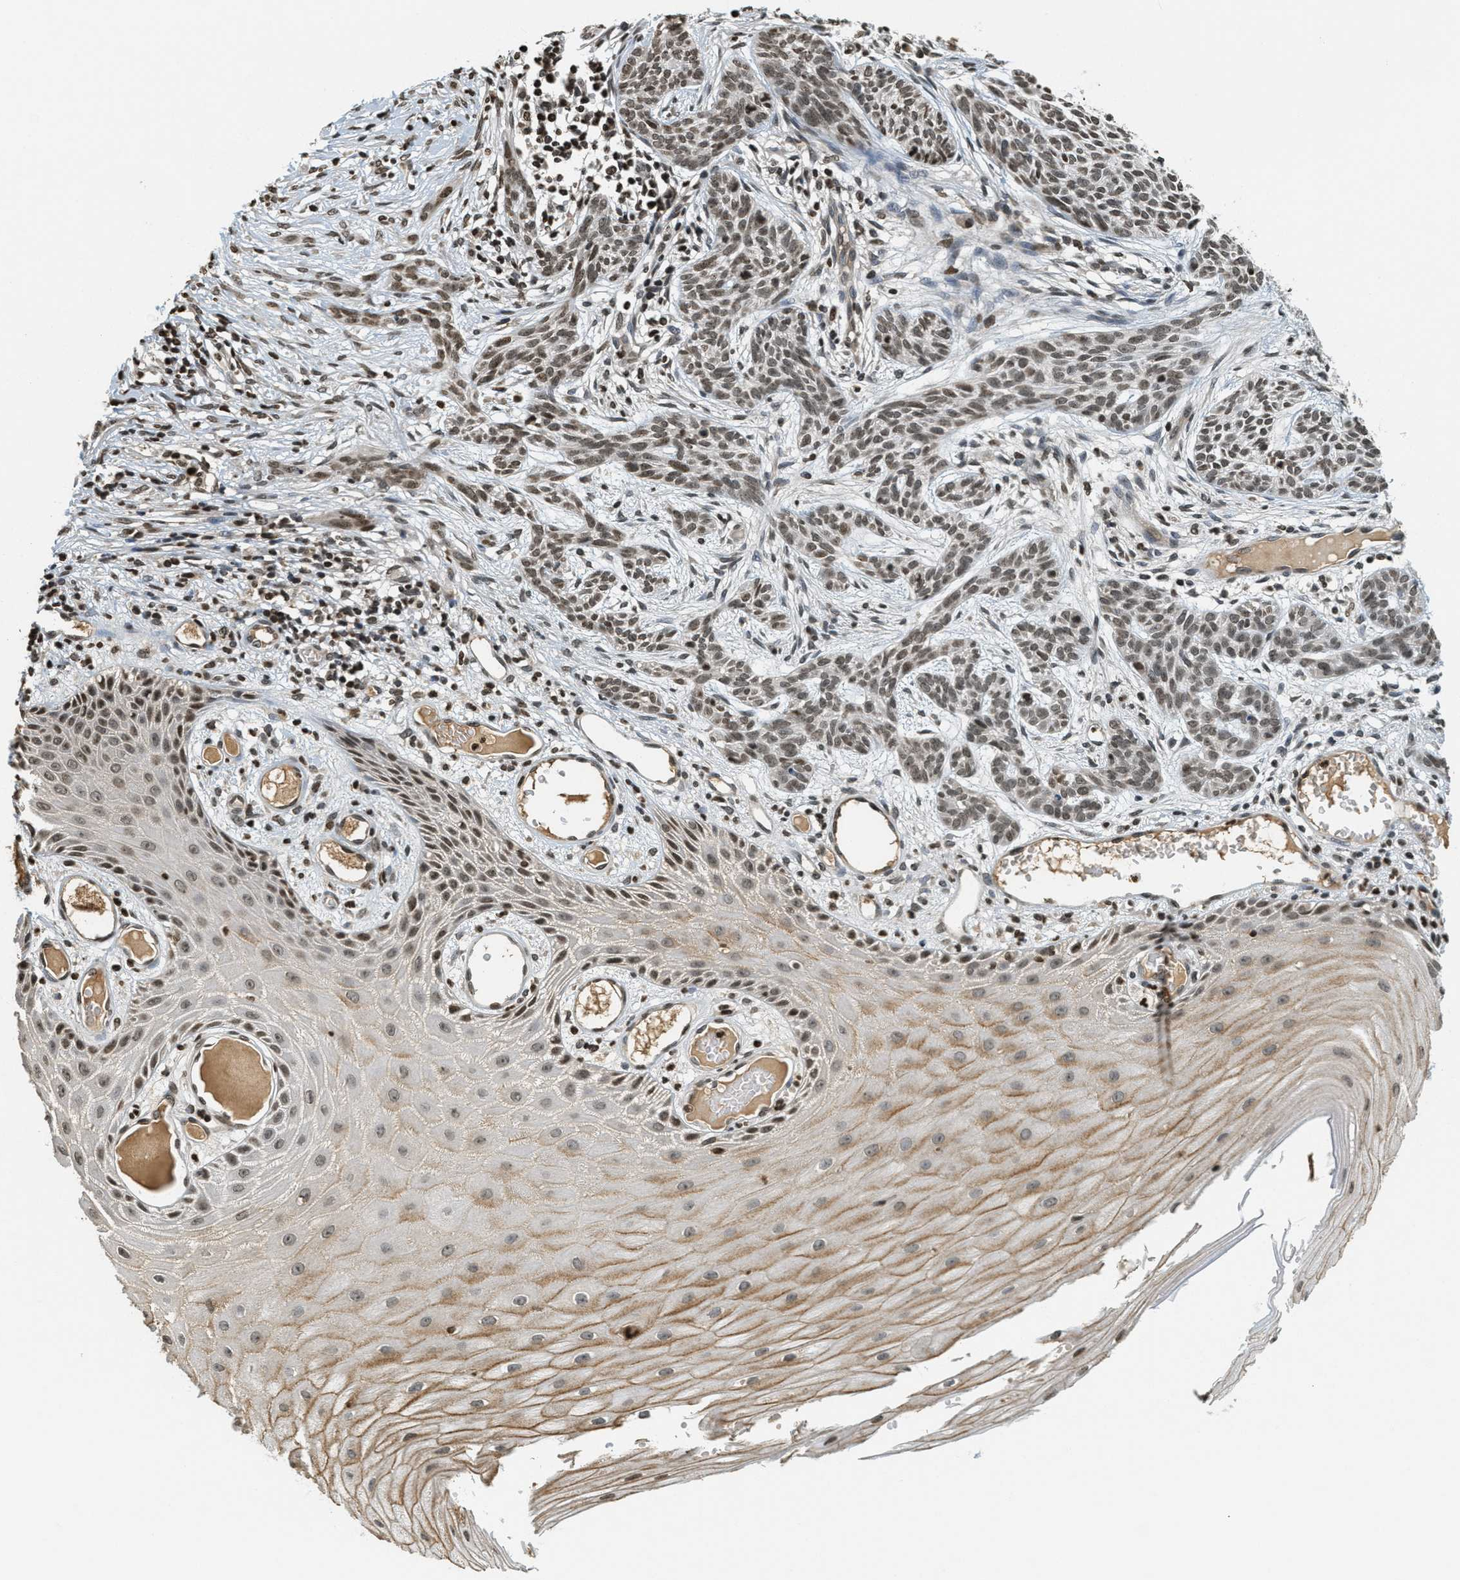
{"staining": {"intensity": "moderate", "quantity": ">75%", "location": "nuclear"}, "tissue": "skin cancer", "cell_type": "Tumor cells", "image_type": "cancer", "snomed": [{"axis": "morphology", "description": "Basal cell carcinoma"}, {"axis": "topography", "description": "Skin"}], "caption": "Immunohistochemistry image of skin cancer (basal cell carcinoma) stained for a protein (brown), which demonstrates medium levels of moderate nuclear positivity in about >75% of tumor cells.", "gene": "LDB2", "patient": {"sex": "female", "age": 59}}